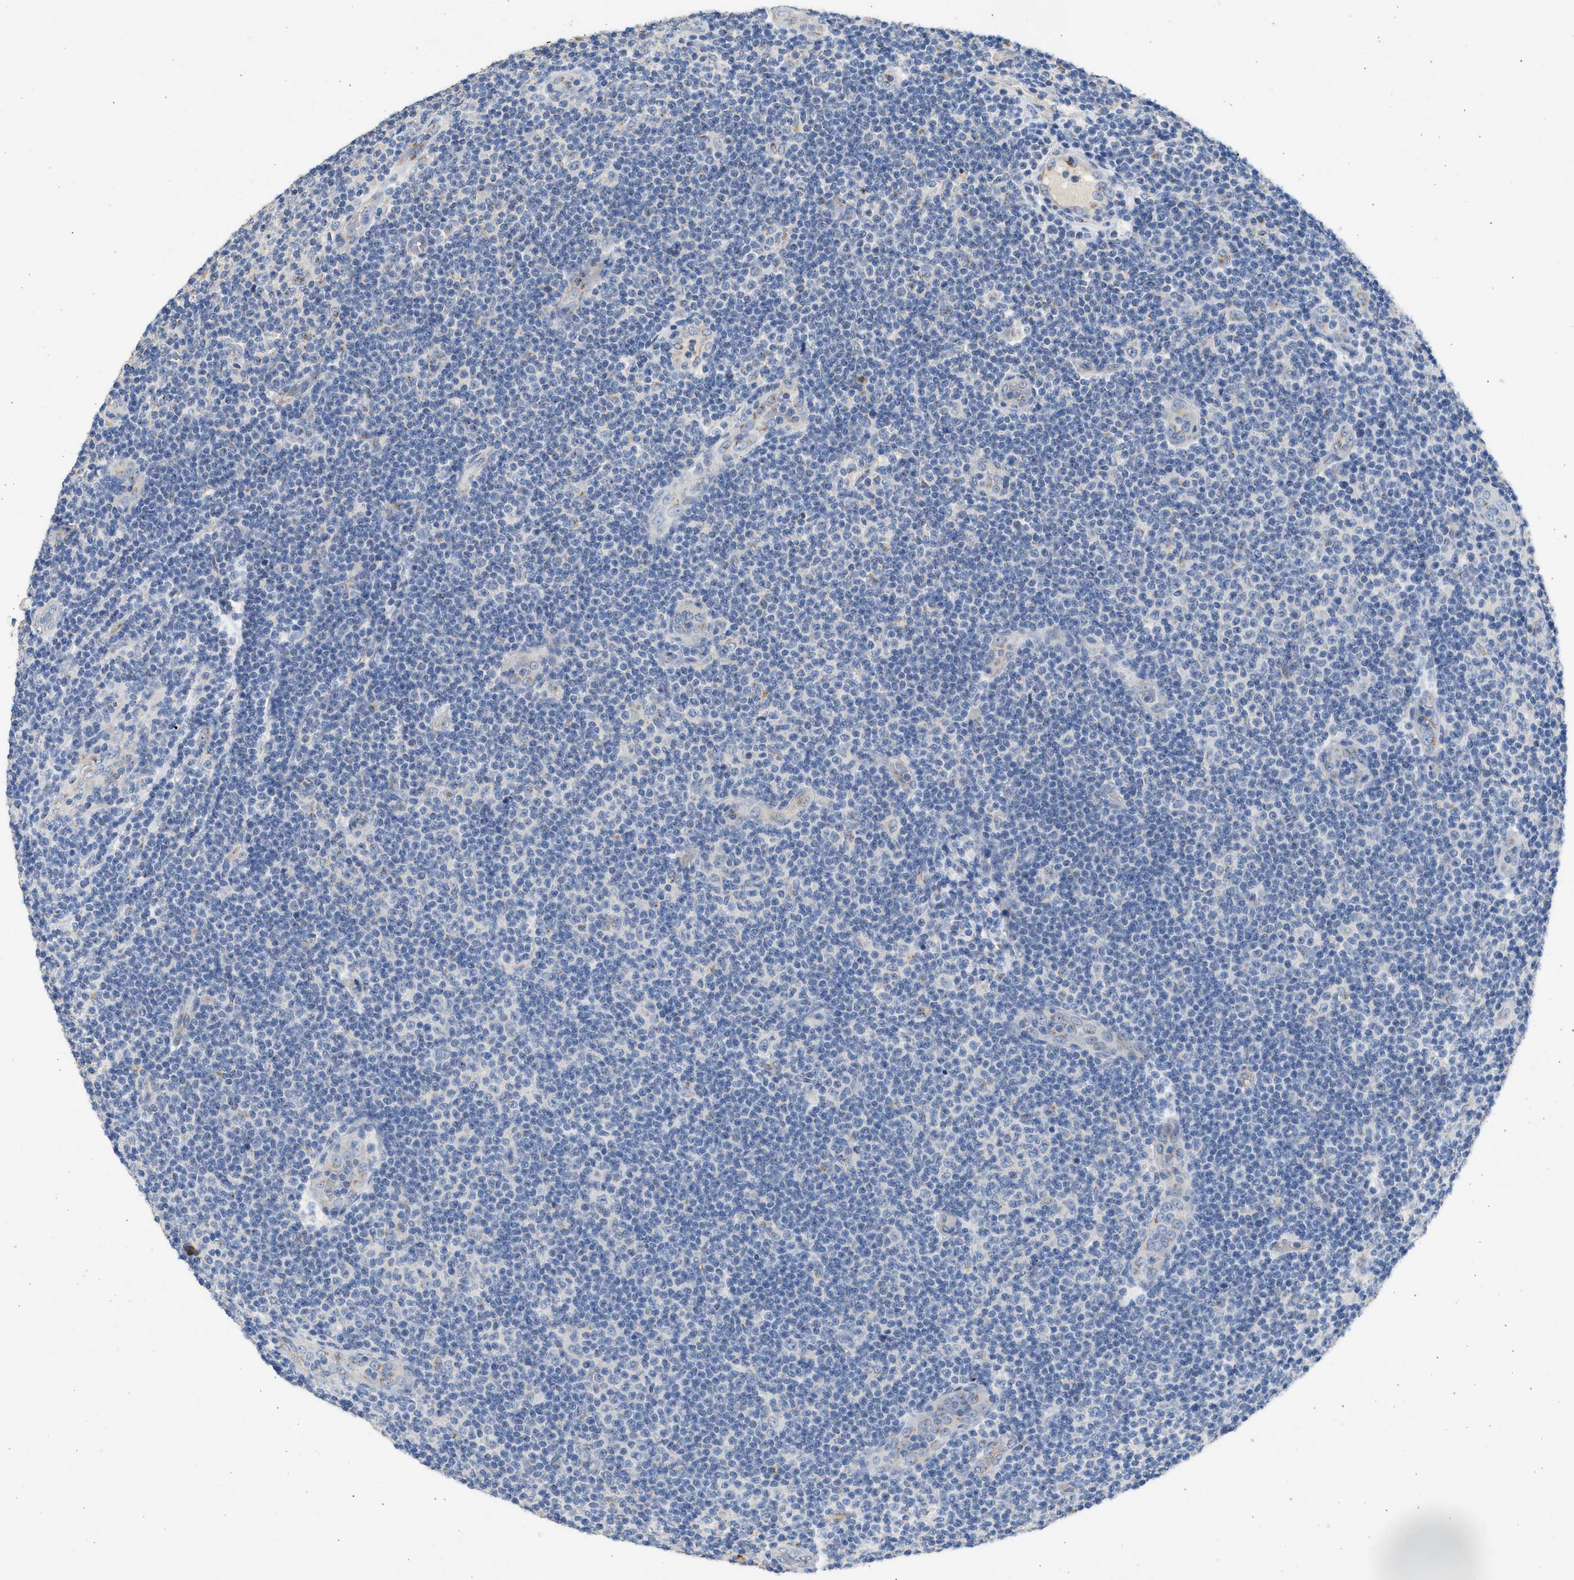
{"staining": {"intensity": "negative", "quantity": "none", "location": "none"}, "tissue": "lymphoma", "cell_type": "Tumor cells", "image_type": "cancer", "snomed": [{"axis": "morphology", "description": "Malignant lymphoma, non-Hodgkin's type, Low grade"}, {"axis": "topography", "description": "Lymph node"}], "caption": "There is no significant staining in tumor cells of lymphoma.", "gene": "IPO8", "patient": {"sex": "male", "age": 83}}